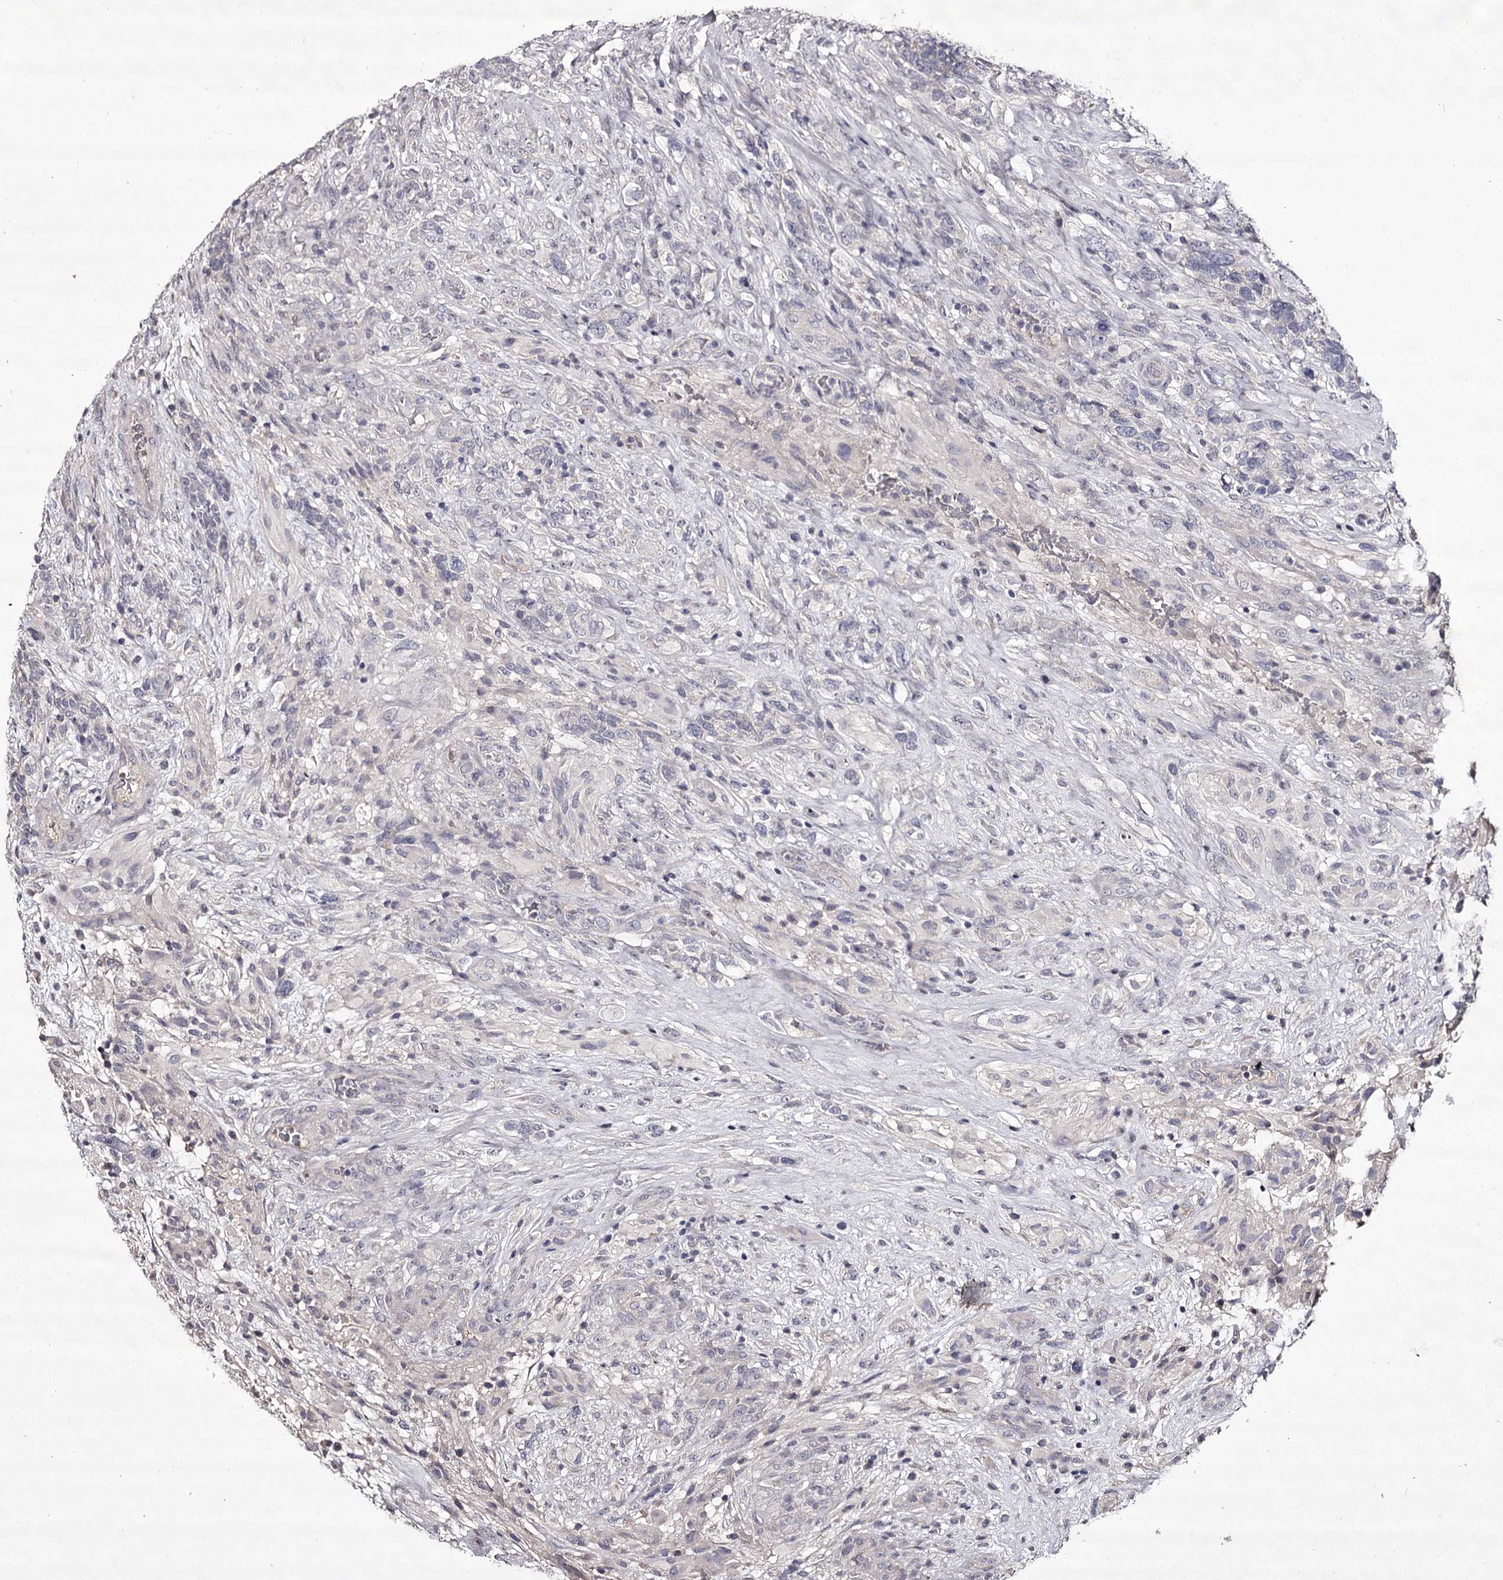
{"staining": {"intensity": "negative", "quantity": "none", "location": "none"}, "tissue": "glioma", "cell_type": "Tumor cells", "image_type": "cancer", "snomed": [{"axis": "morphology", "description": "Glioma, malignant, High grade"}, {"axis": "topography", "description": "Brain"}], "caption": "The IHC image has no significant expression in tumor cells of glioma tissue.", "gene": "PRM2", "patient": {"sex": "male", "age": 61}}